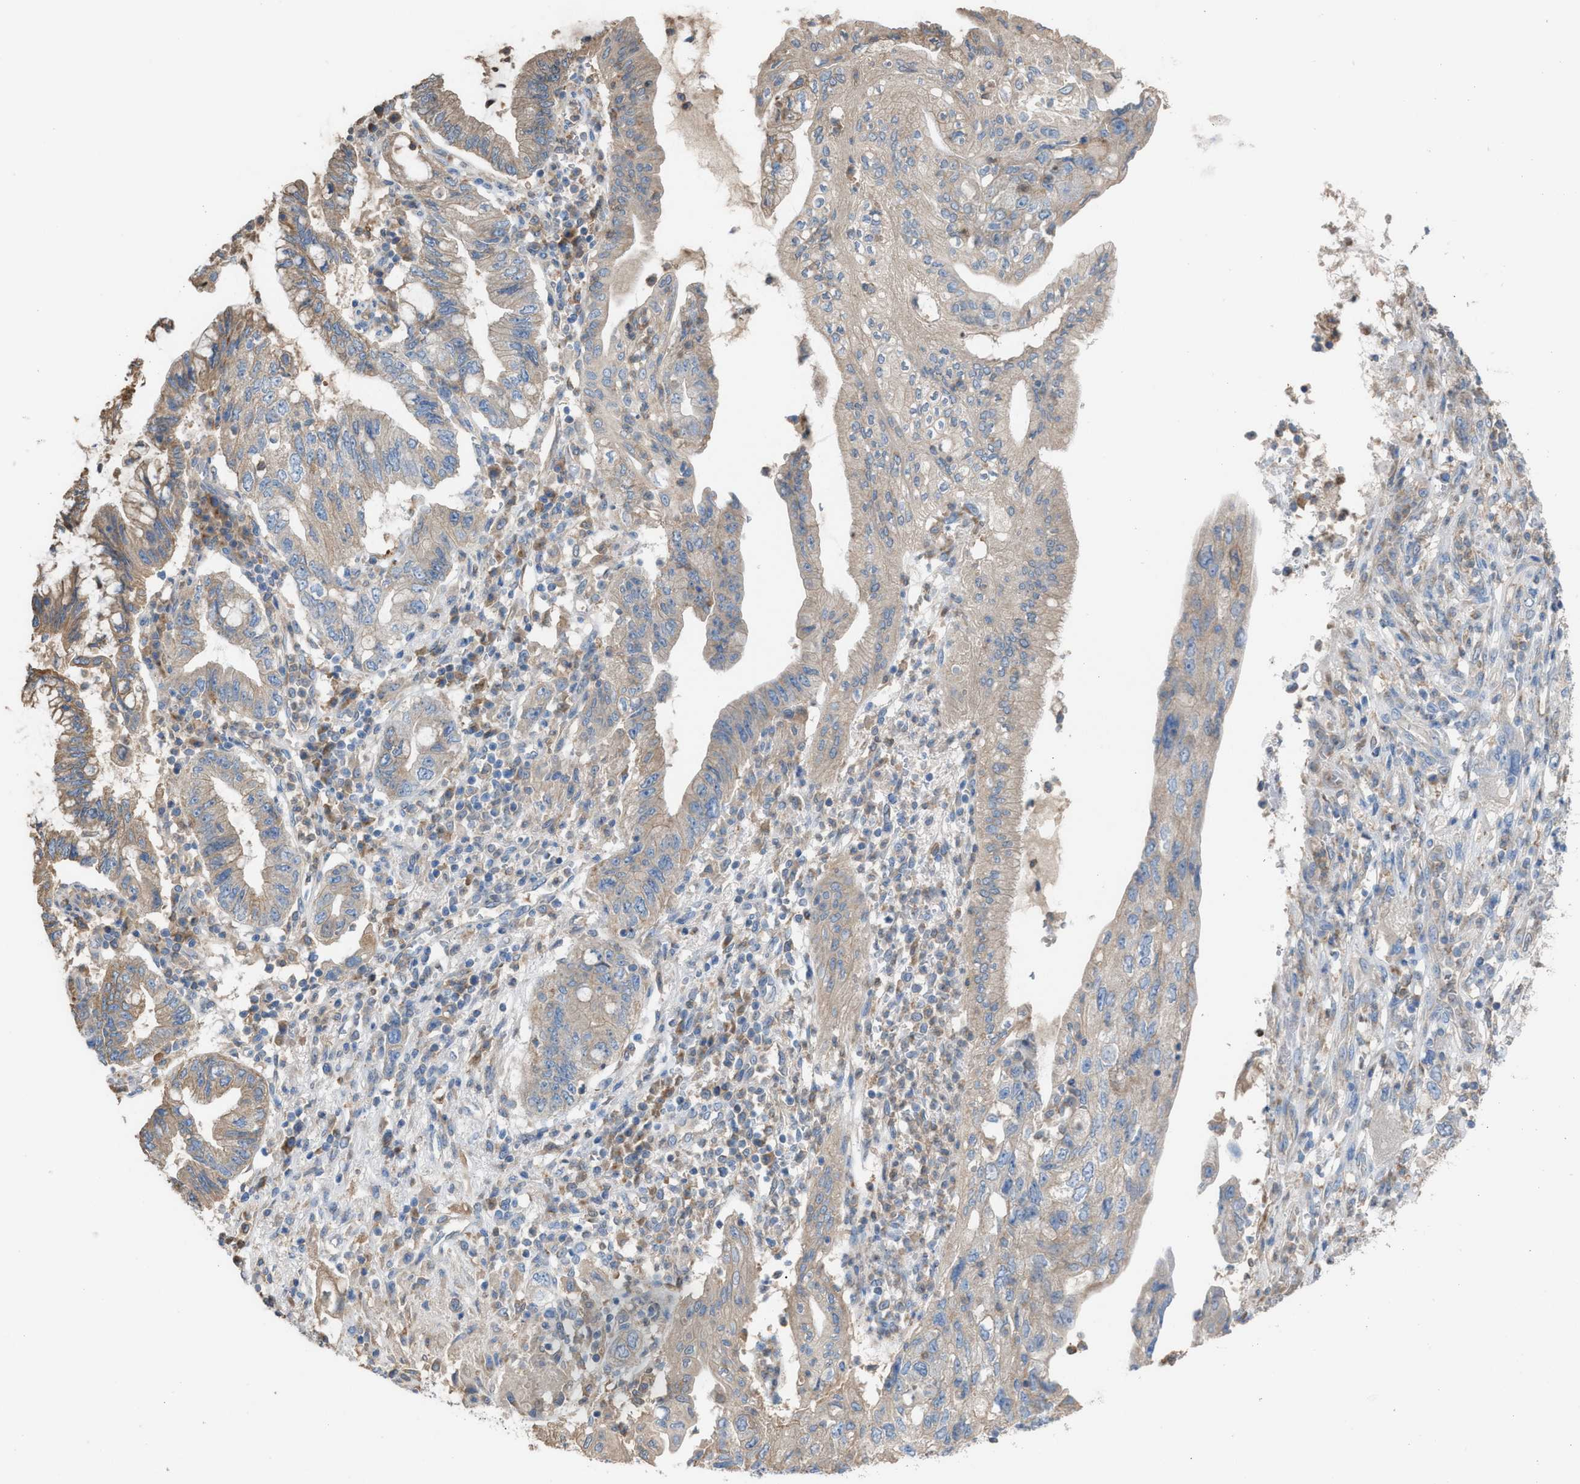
{"staining": {"intensity": "weak", "quantity": ">75%", "location": "cytoplasmic/membranous"}, "tissue": "pancreatic cancer", "cell_type": "Tumor cells", "image_type": "cancer", "snomed": [{"axis": "morphology", "description": "Adenocarcinoma, NOS"}, {"axis": "topography", "description": "Pancreas"}], "caption": "Adenocarcinoma (pancreatic) was stained to show a protein in brown. There is low levels of weak cytoplasmic/membranous staining in about >75% of tumor cells.", "gene": "NQO2", "patient": {"sex": "female", "age": 73}}